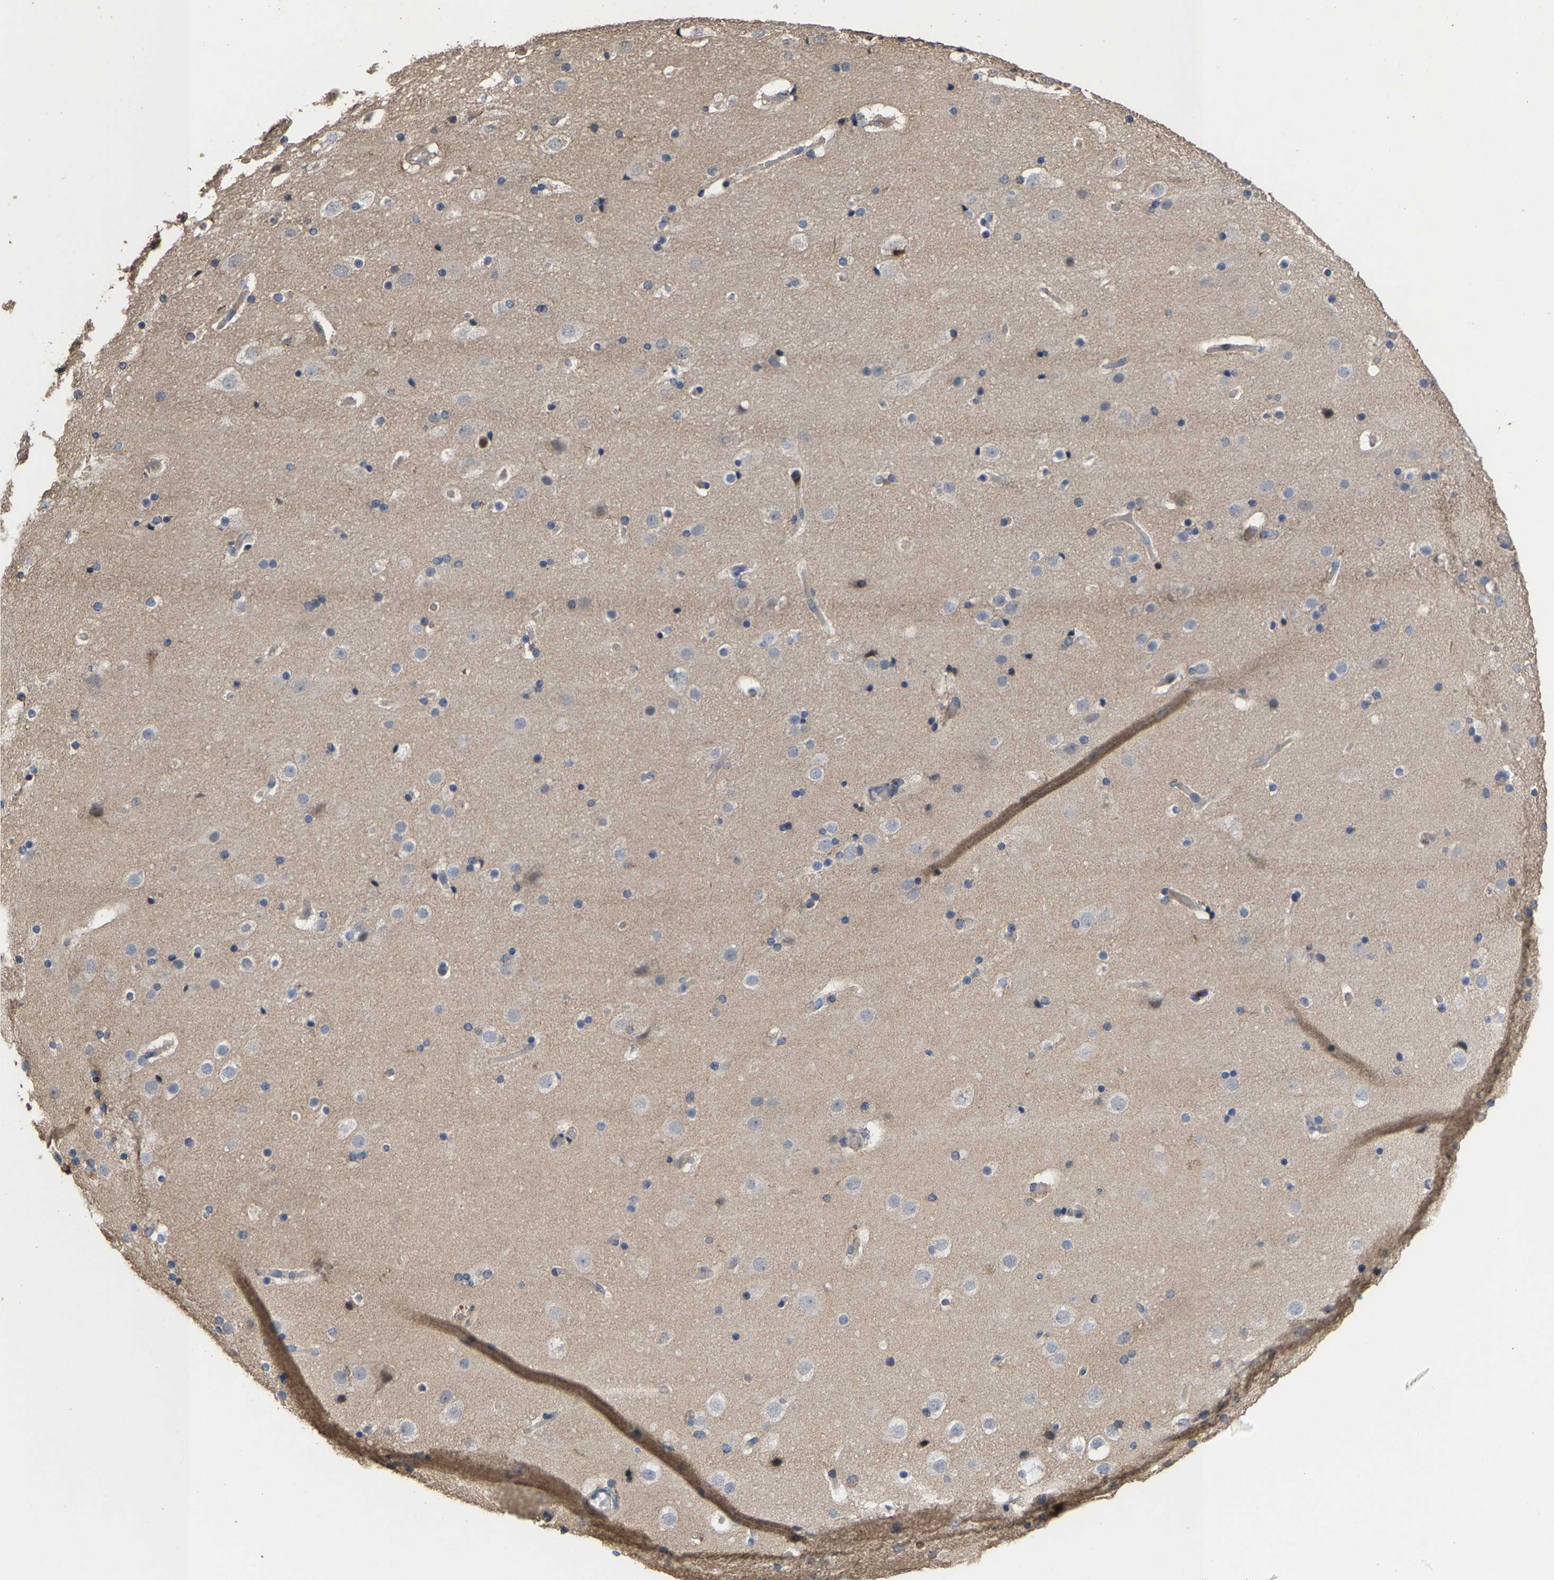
{"staining": {"intensity": "weak", "quantity": "<25%", "location": "cytoplasmic/membranous"}, "tissue": "cerebral cortex", "cell_type": "Endothelial cells", "image_type": "normal", "snomed": [{"axis": "morphology", "description": "Normal tissue, NOS"}, {"axis": "topography", "description": "Cerebral cortex"}], "caption": "IHC micrograph of benign cerebral cortex stained for a protein (brown), which displays no staining in endothelial cells.", "gene": "TDRKH", "patient": {"sex": "male", "age": 57}}